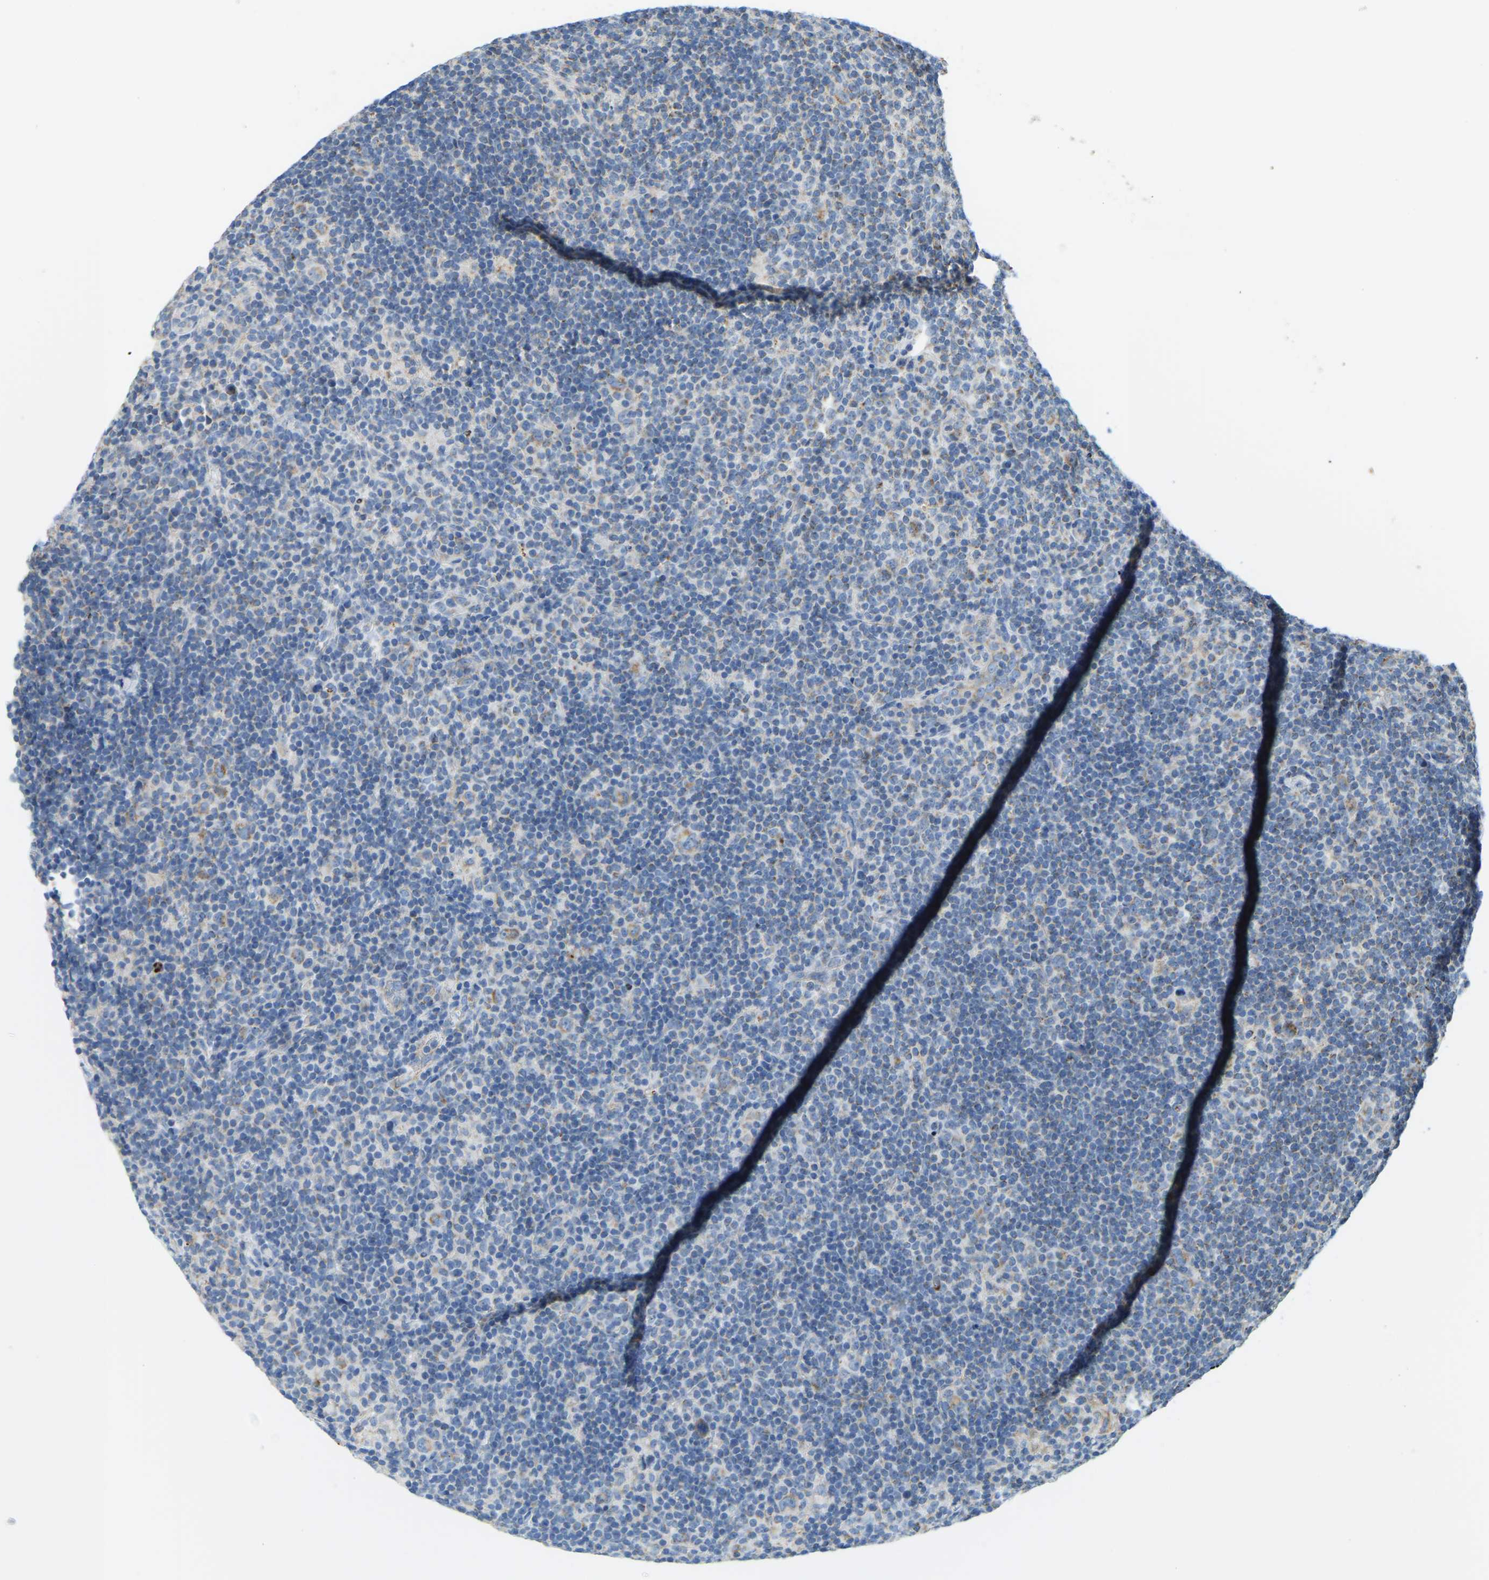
{"staining": {"intensity": "weak", "quantity": ">75%", "location": "cytoplasmic/membranous"}, "tissue": "lymphoma", "cell_type": "Tumor cells", "image_type": "cancer", "snomed": [{"axis": "morphology", "description": "Hodgkin's disease, NOS"}, {"axis": "topography", "description": "Lymph node"}], "caption": "Immunohistochemistry staining of lymphoma, which reveals low levels of weak cytoplasmic/membranous expression in approximately >75% of tumor cells indicating weak cytoplasmic/membranous protein staining. The staining was performed using DAB (3,3'-diaminobenzidine) (brown) for protein detection and nuclei were counterstained in hematoxylin (blue).", "gene": "GDA", "patient": {"sex": "female", "age": 57}}